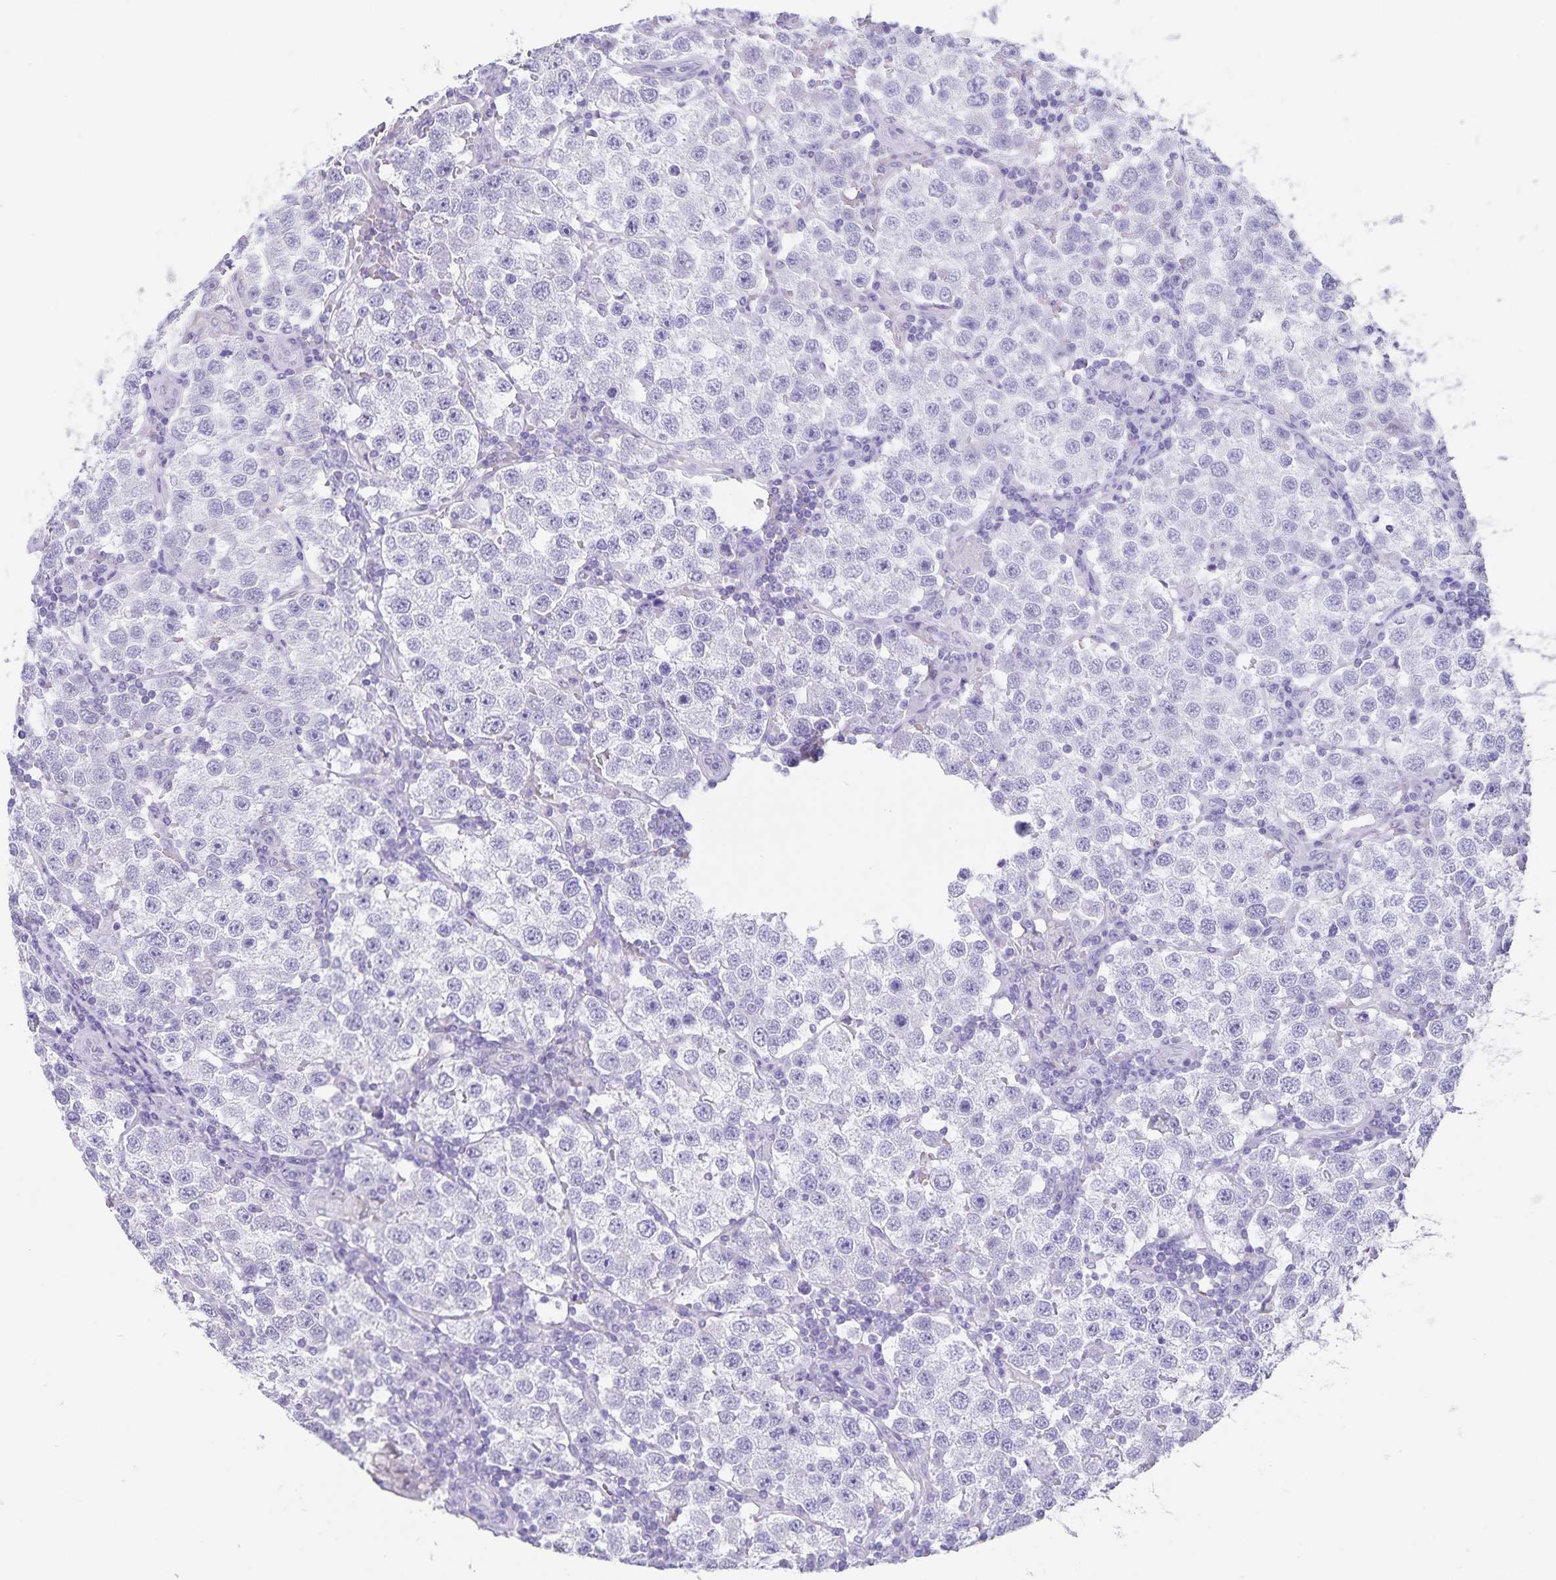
{"staining": {"intensity": "negative", "quantity": "none", "location": "none"}, "tissue": "testis cancer", "cell_type": "Tumor cells", "image_type": "cancer", "snomed": [{"axis": "morphology", "description": "Seminoma, NOS"}, {"axis": "topography", "description": "Testis"}], "caption": "This is an immunohistochemistry micrograph of testis cancer. There is no staining in tumor cells.", "gene": "SYNM", "patient": {"sex": "male", "age": 37}}